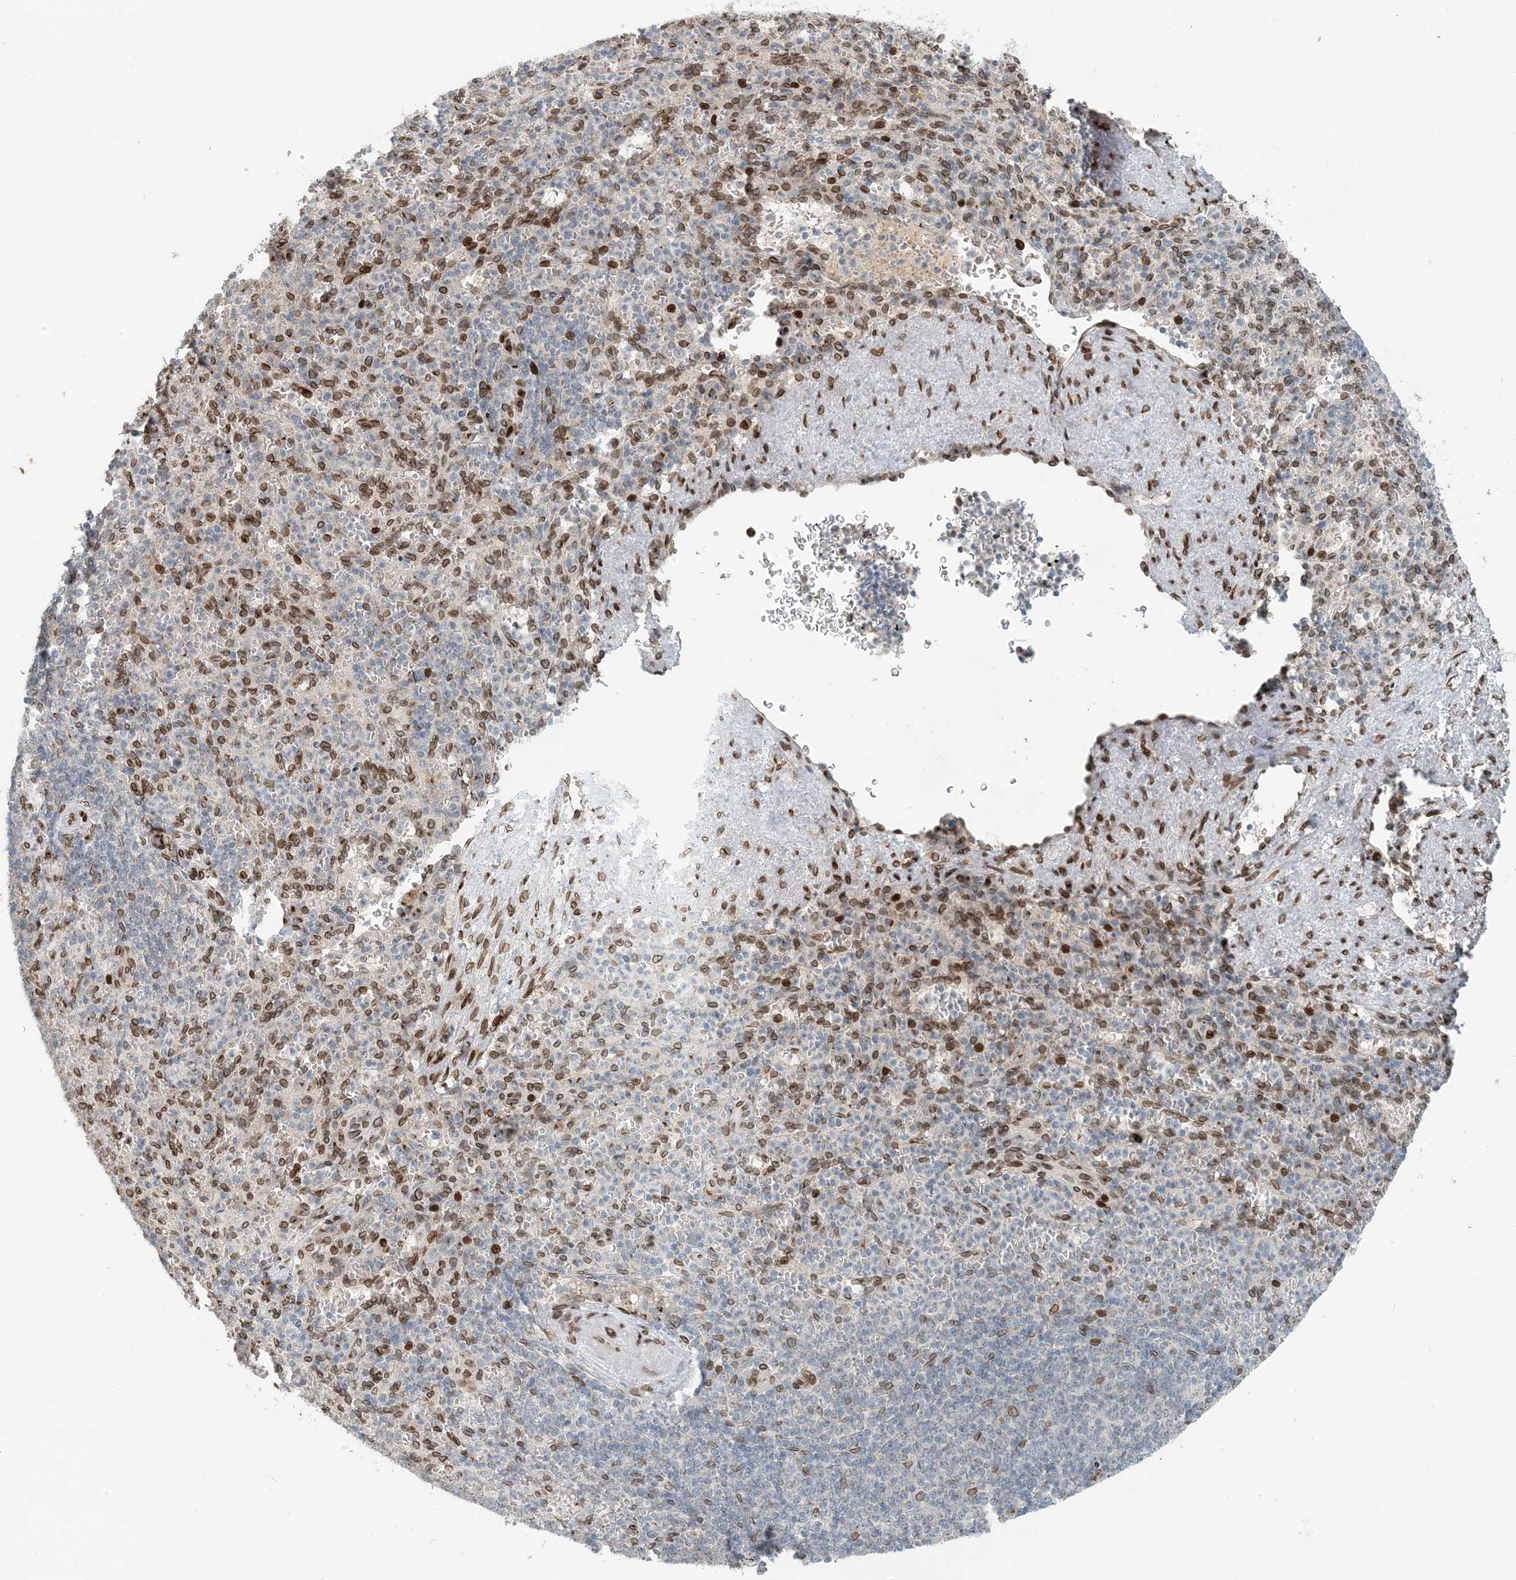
{"staining": {"intensity": "negative", "quantity": "none", "location": "none"}, "tissue": "spleen", "cell_type": "Cells in red pulp", "image_type": "normal", "snomed": [{"axis": "morphology", "description": "Normal tissue, NOS"}, {"axis": "topography", "description": "Spleen"}], "caption": "Cells in red pulp show no significant positivity in normal spleen. (DAB immunohistochemistry (IHC) with hematoxylin counter stain).", "gene": "SLC35A2", "patient": {"sex": "female", "age": 74}}